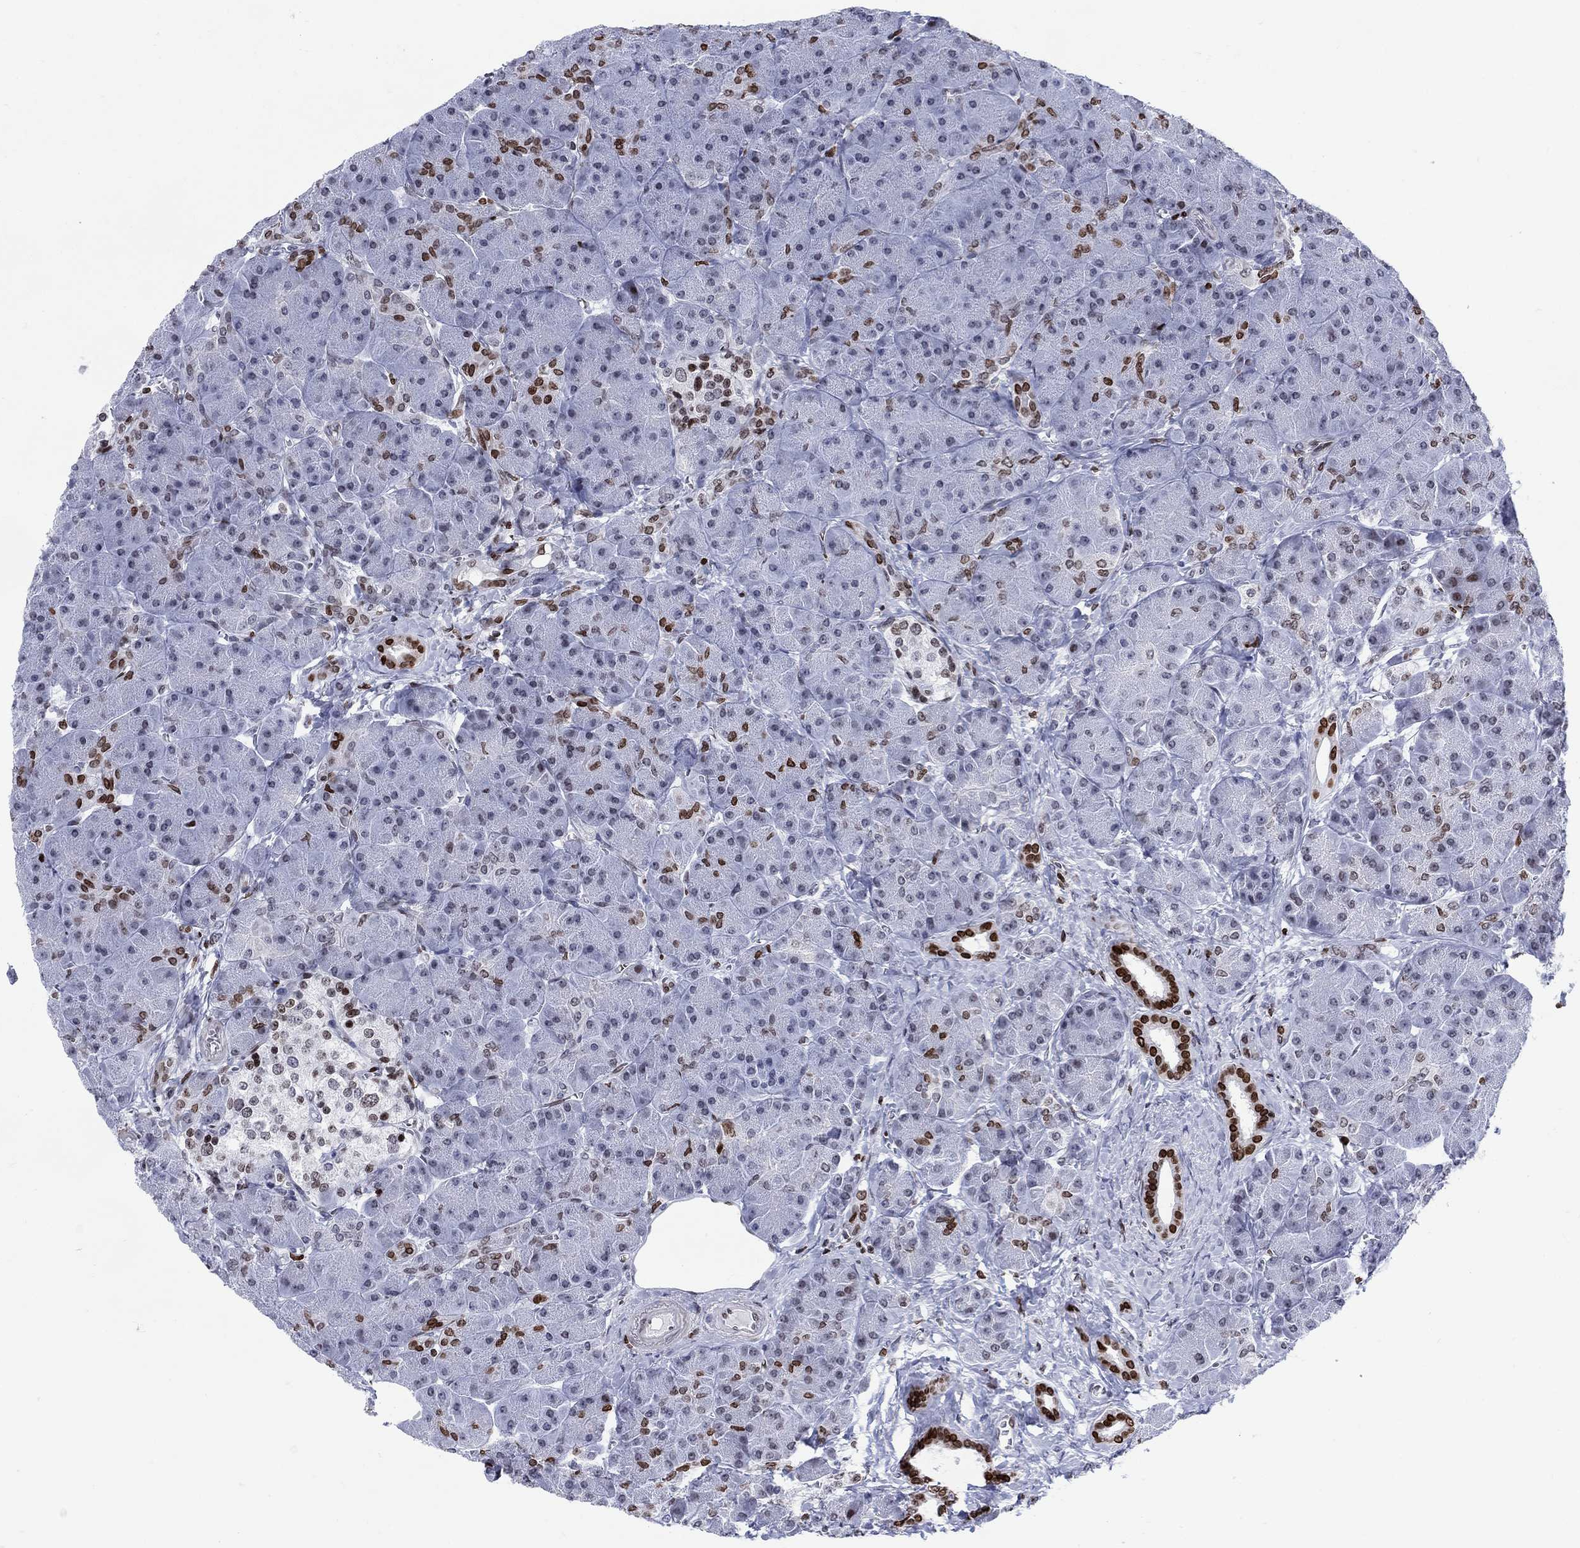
{"staining": {"intensity": "strong", "quantity": "<25%", "location": "nuclear"}, "tissue": "pancreas", "cell_type": "Exocrine glandular cells", "image_type": "normal", "snomed": [{"axis": "morphology", "description": "Normal tissue, NOS"}, {"axis": "topography", "description": "Pancreas"}], "caption": "Protein positivity by immunohistochemistry (IHC) exhibits strong nuclear positivity in about <25% of exocrine glandular cells in unremarkable pancreas.", "gene": "HMGA1", "patient": {"sex": "male", "age": 61}}